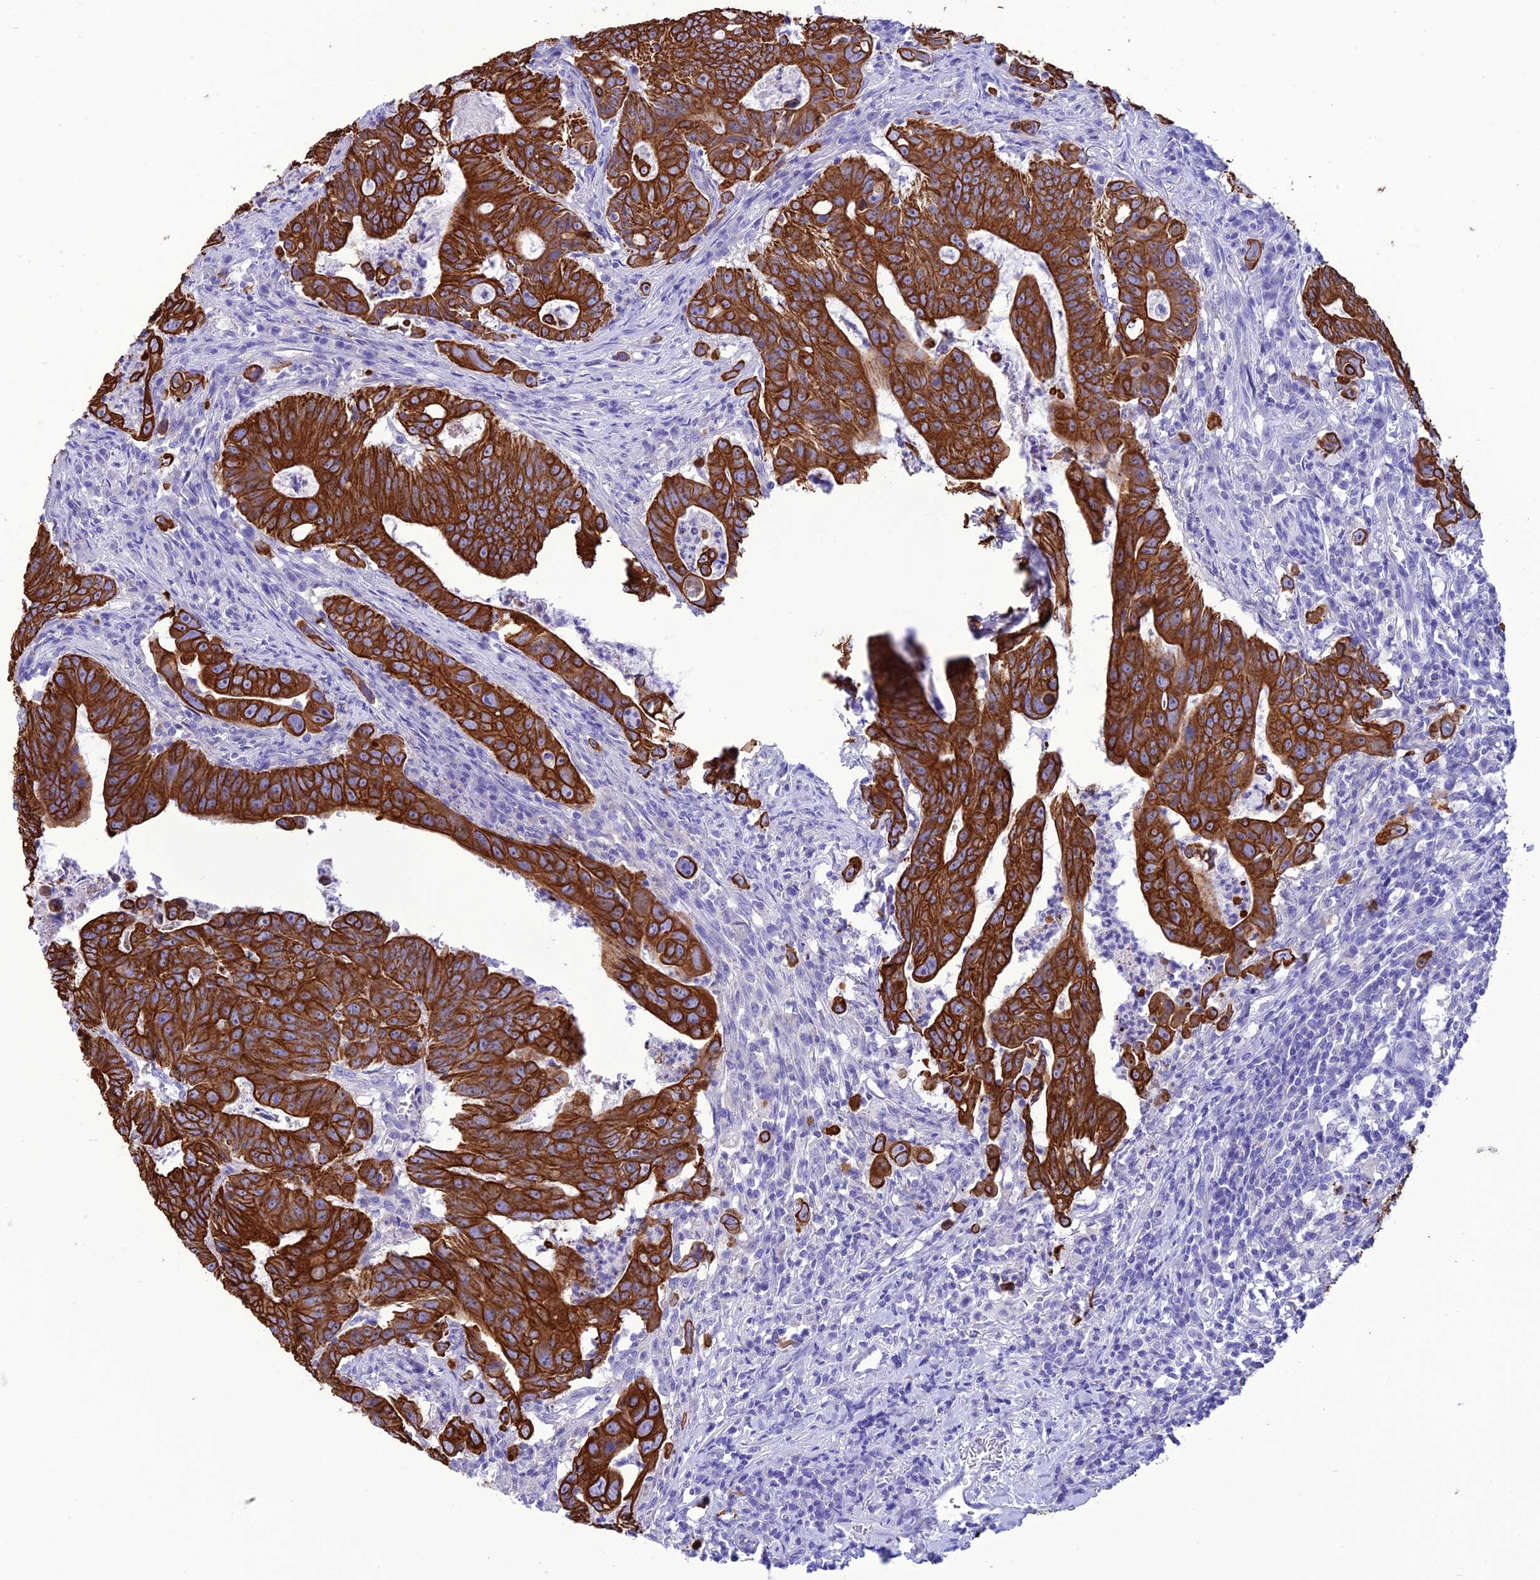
{"staining": {"intensity": "strong", "quantity": ">75%", "location": "cytoplasmic/membranous"}, "tissue": "colorectal cancer", "cell_type": "Tumor cells", "image_type": "cancer", "snomed": [{"axis": "morphology", "description": "Adenocarcinoma, NOS"}, {"axis": "topography", "description": "Rectum"}], "caption": "Protein analysis of colorectal cancer (adenocarcinoma) tissue shows strong cytoplasmic/membranous expression in approximately >75% of tumor cells. (DAB (3,3'-diaminobenzidine) = brown stain, brightfield microscopy at high magnification).", "gene": "VPS52", "patient": {"sex": "male", "age": 69}}